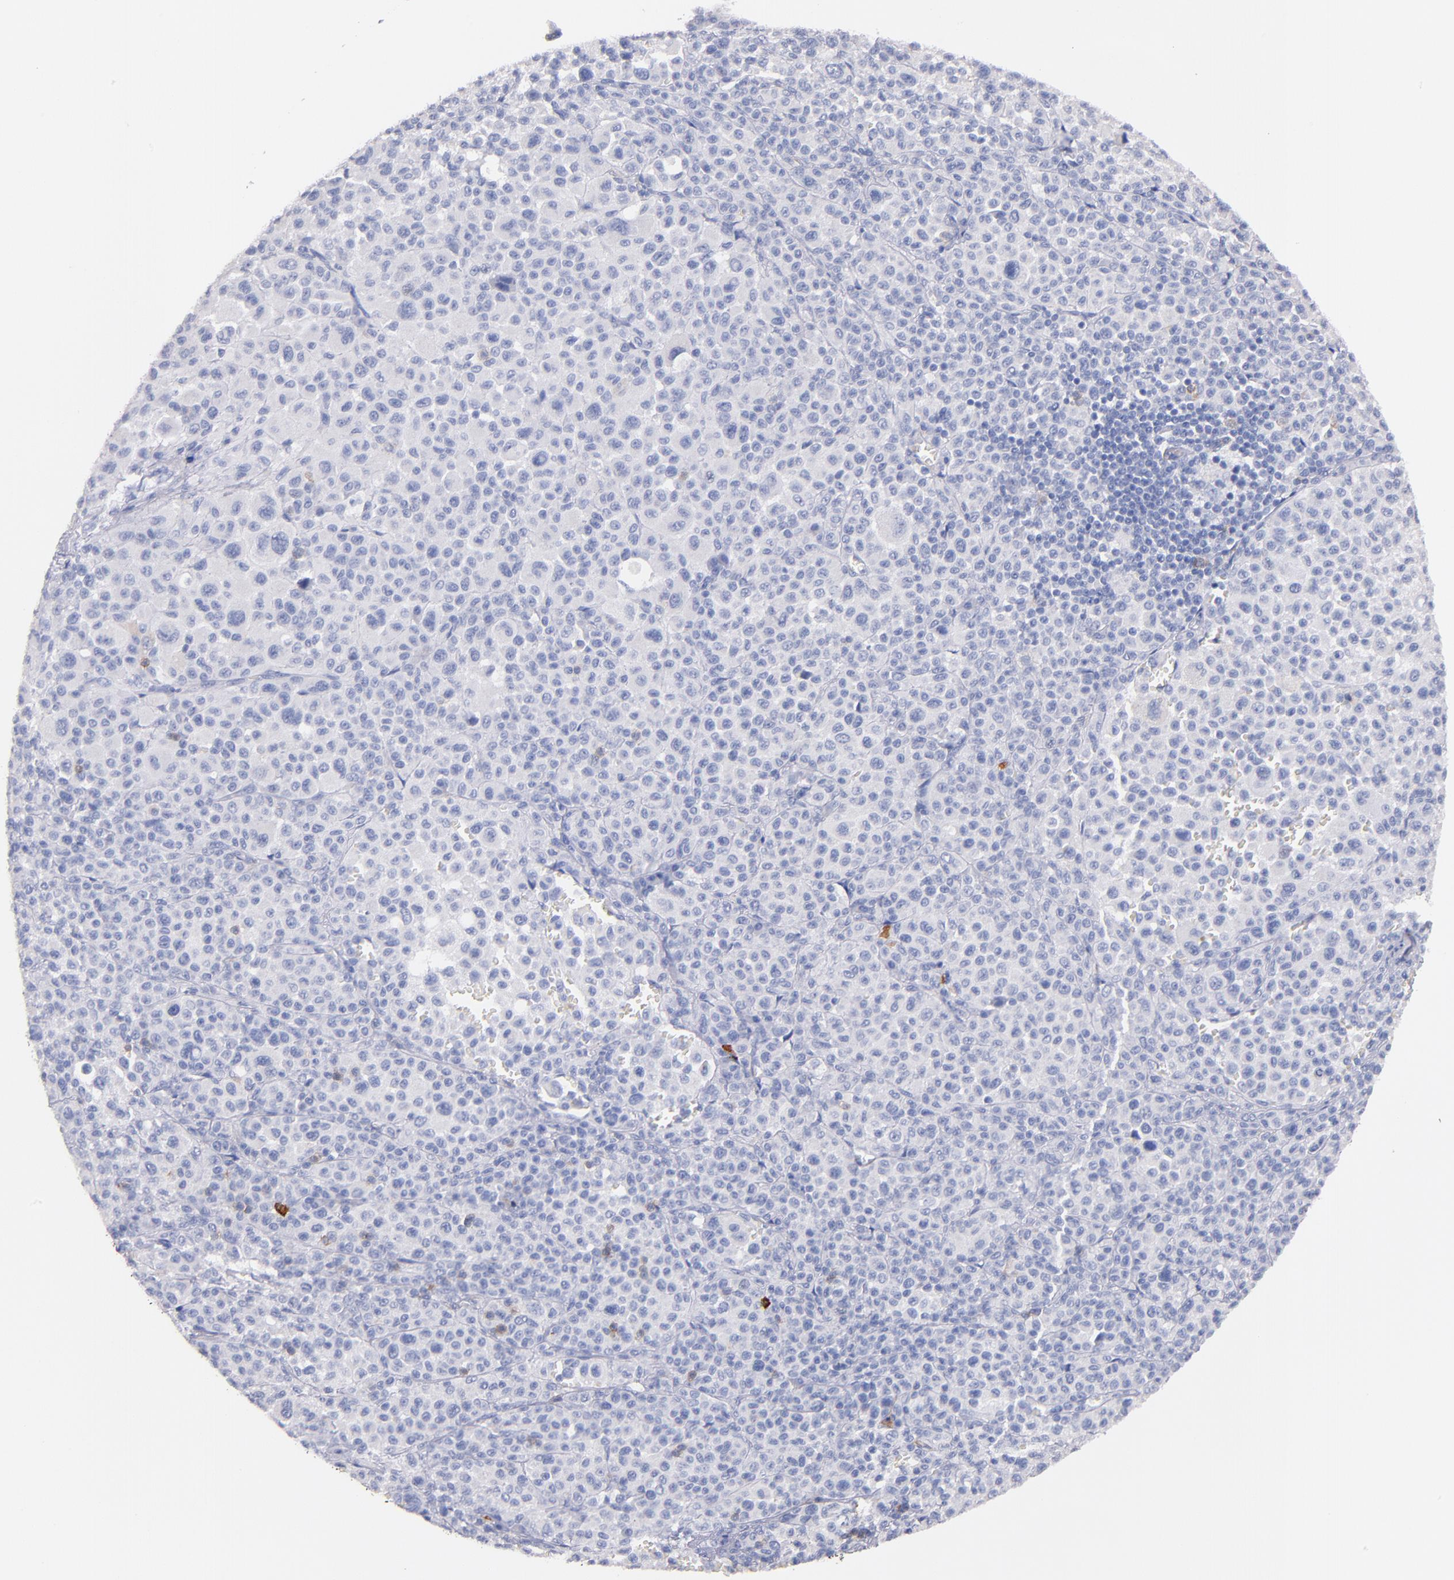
{"staining": {"intensity": "negative", "quantity": "none", "location": "none"}, "tissue": "melanoma", "cell_type": "Tumor cells", "image_type": "cancer", "snomed": [{"axis": "morphology", "description": "Malignant melanoma, Metastatic site"}, {"axis": "topography", "description": "Skin"}], "caption": "There is no significant staining in tumor cells of malignant melanoma (metastatic site).", "gene": "KIT", "patient": {"sex": "female", "age": 74}}